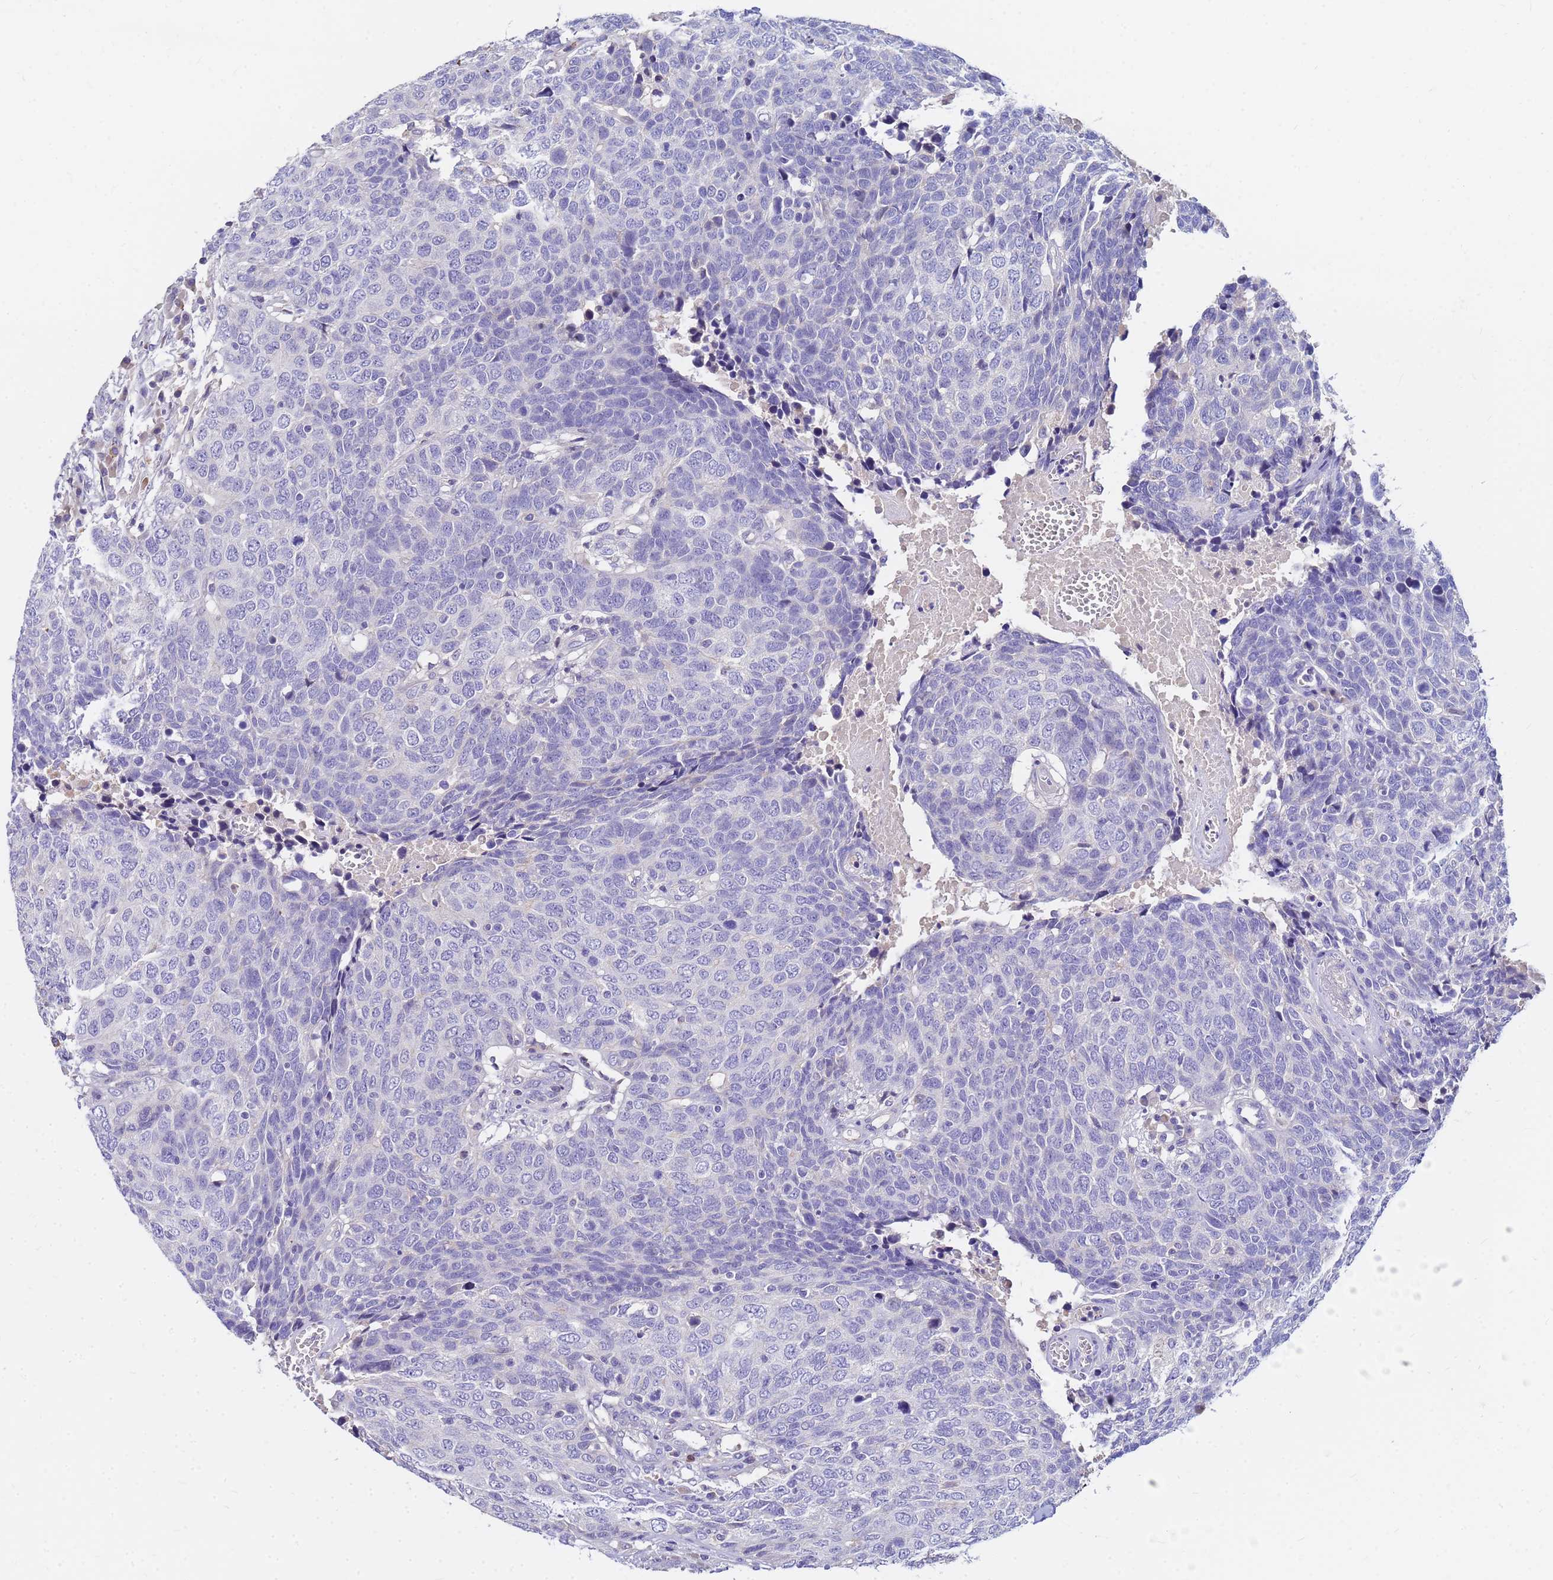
{"staining": {"intensity": "negative", "quantity": "none", "location": "none"}, "tissue": "head and neck cancer", "cell_type": "Tumor cells", "image_type": "cancer", "snomed": [{"axis": "morphology", "description": "Squamous cell carcinoma, NOS"}, {"axis": "topography", "description": "Head-Neck"}], "caption": "Tumor cells are negative for brown protein staining in head and neck cancer (squamous cell carcinoma).", "gene": "DPRX", "patient": {"sex": "male", "age": 66}}